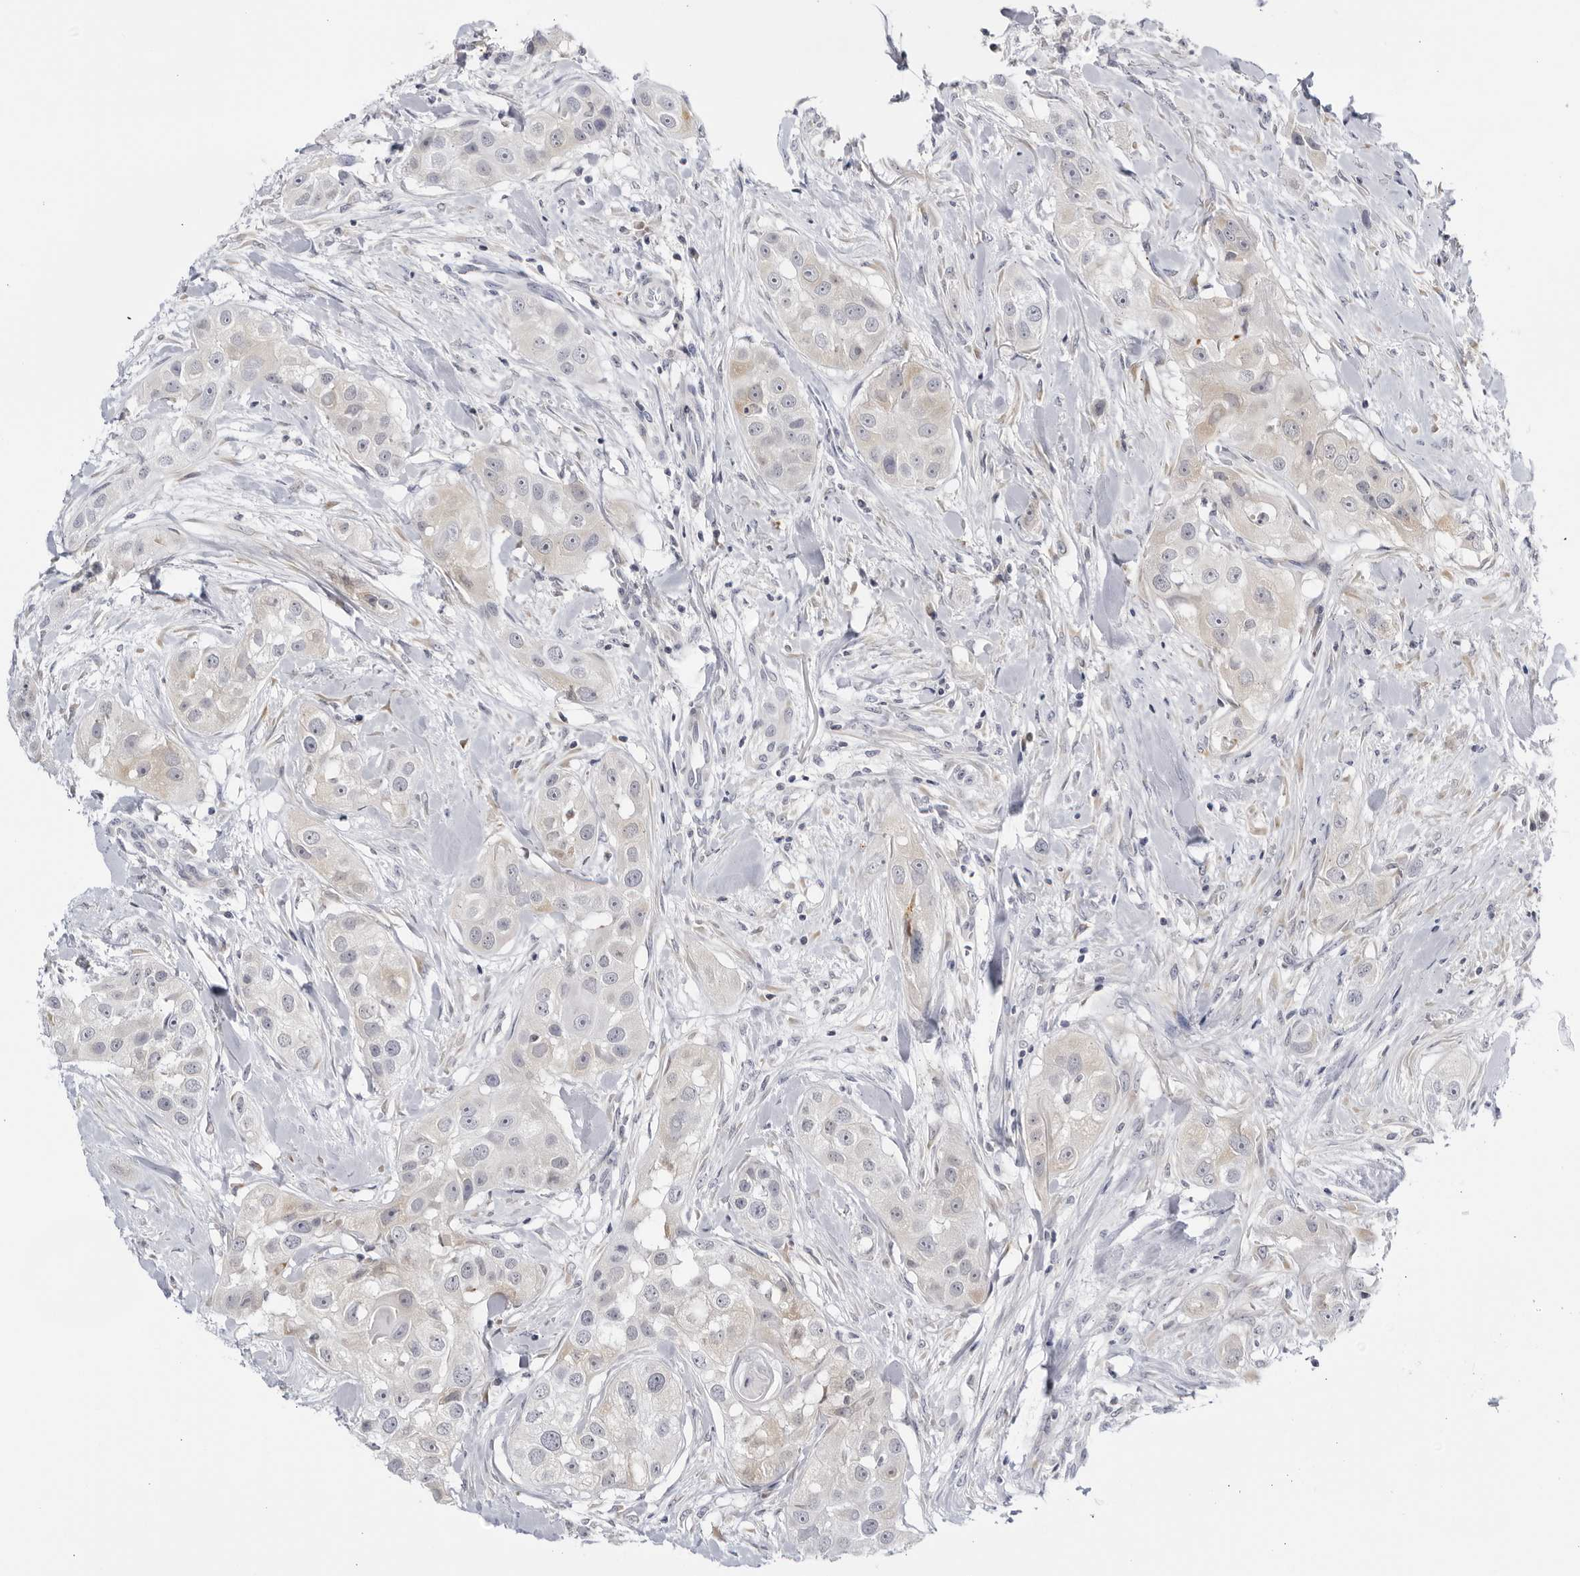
{"staining": {"intensity": "weak", "quantity": "<25%", "location": "cytoplasmic/membranous"}, "tissue": "head and neck cancer", "cell_type": "Tumor cells", "image_type": "cancer", "snomed": [{"axis": "morphology", "description": "Normal tissue, NOS"}, {"axis": "morphology", "description": "Squamous cell carcinoma, NOS"}, {"axis": "topography", "description": "Skeletal muscle"}, {"axis": "topography", "description": "Head-Neck"}], "caption": "Immunohistochemistry of human head and neck cancer shows no expression in tumor cells.", "gene": "CNBD1", "patient": {"sex": "male", "age": 51}}